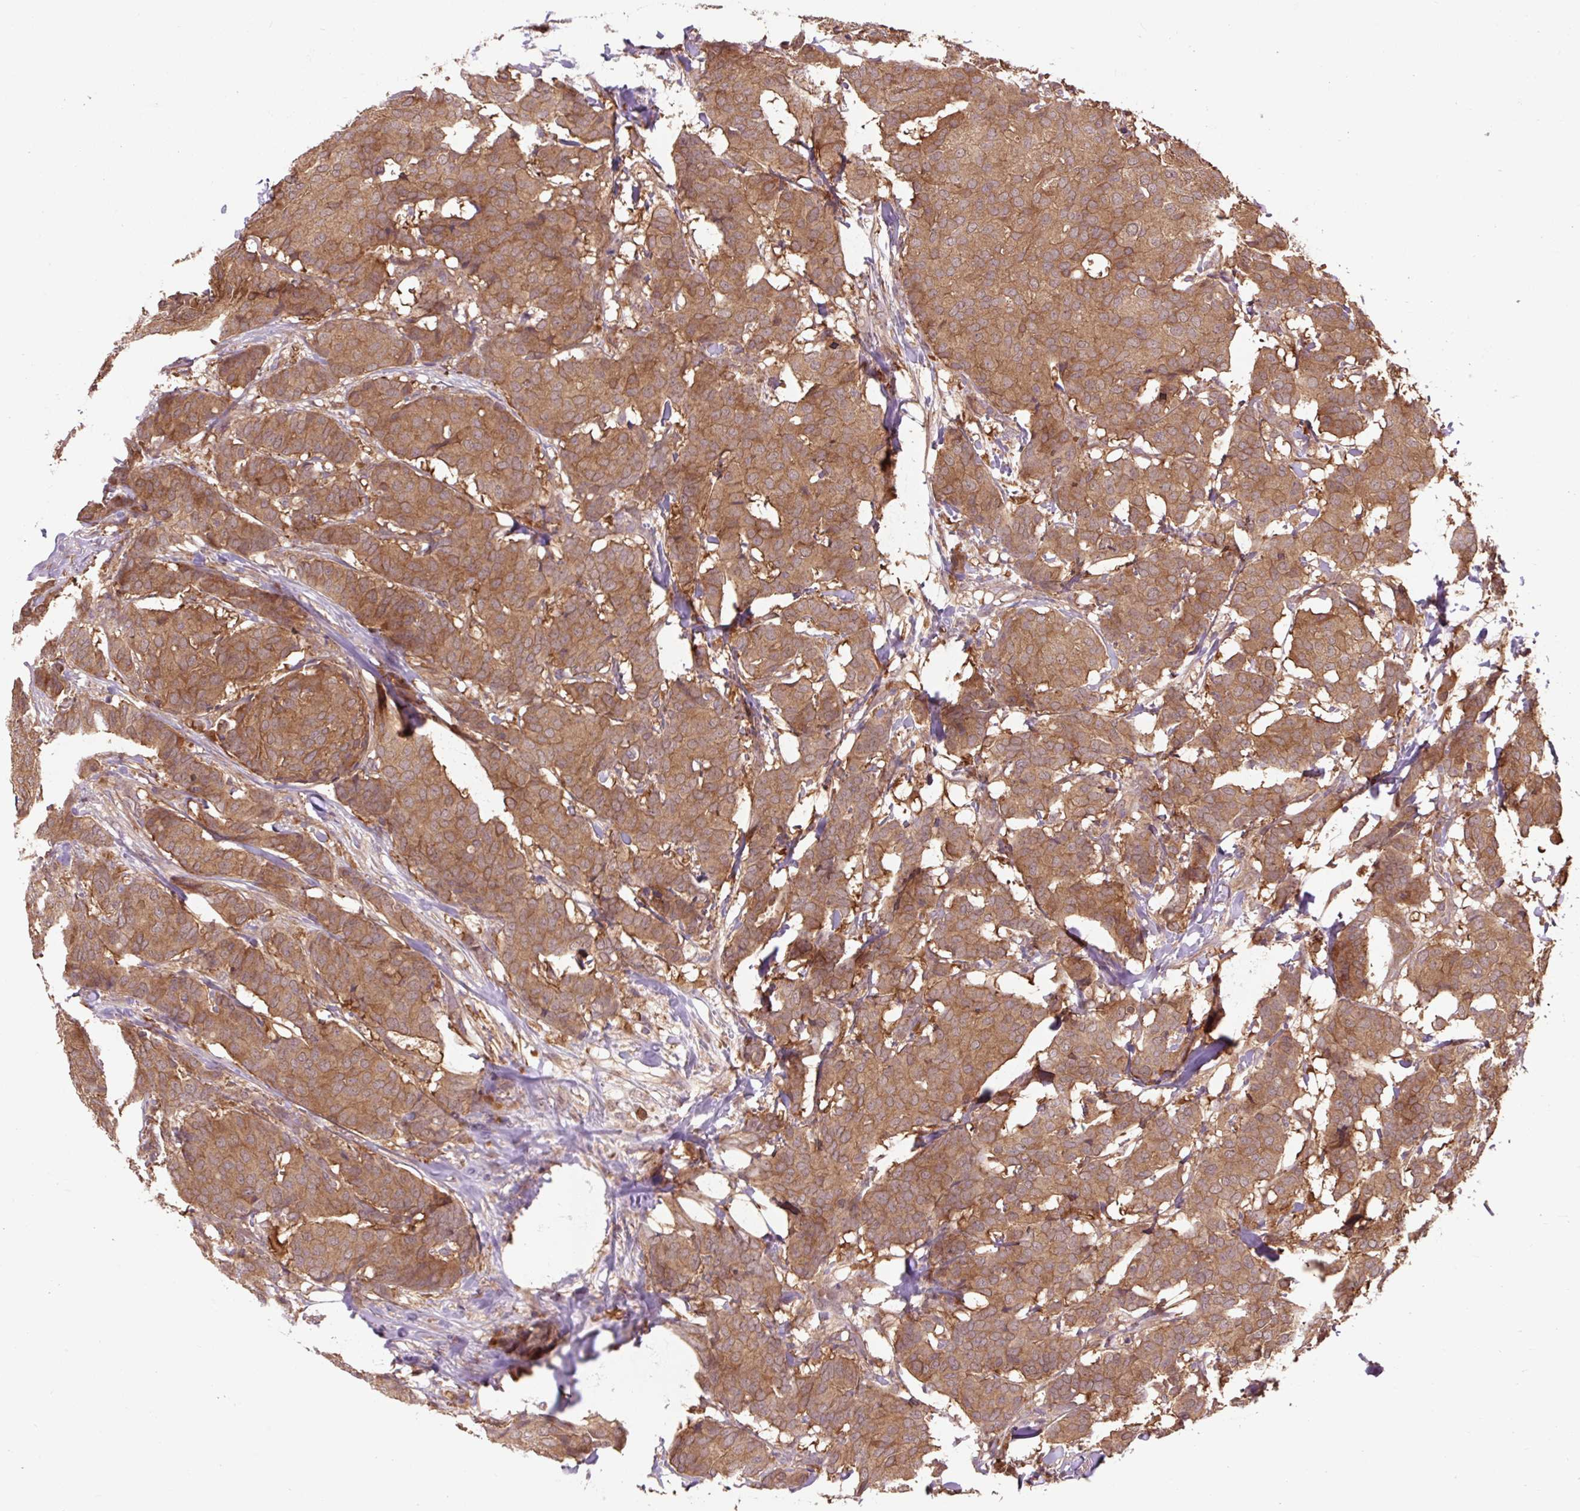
{"staining": {"intensity": "moderate", "quantity": ">75%", "location": "cytoplasmic/membranous"}, "tissue": "breast cancer", "cell_type": "Tumor cells", "image_type": "cancer", "snomed": [{"axis": "morphology", "description": "Duct carcinoma"}, {"axis": "topography", "description": "Breast"}], "caption": "This micrograph exhibits immunohistochemistry (IHC) staining of human invasive ductal carcinoma (breast), with medium moderate cytoplasmic/membranous positivity in about >75% of tumor cells.", "gene": "MMS19", "patient": {"sex": "female", "age": 75}}